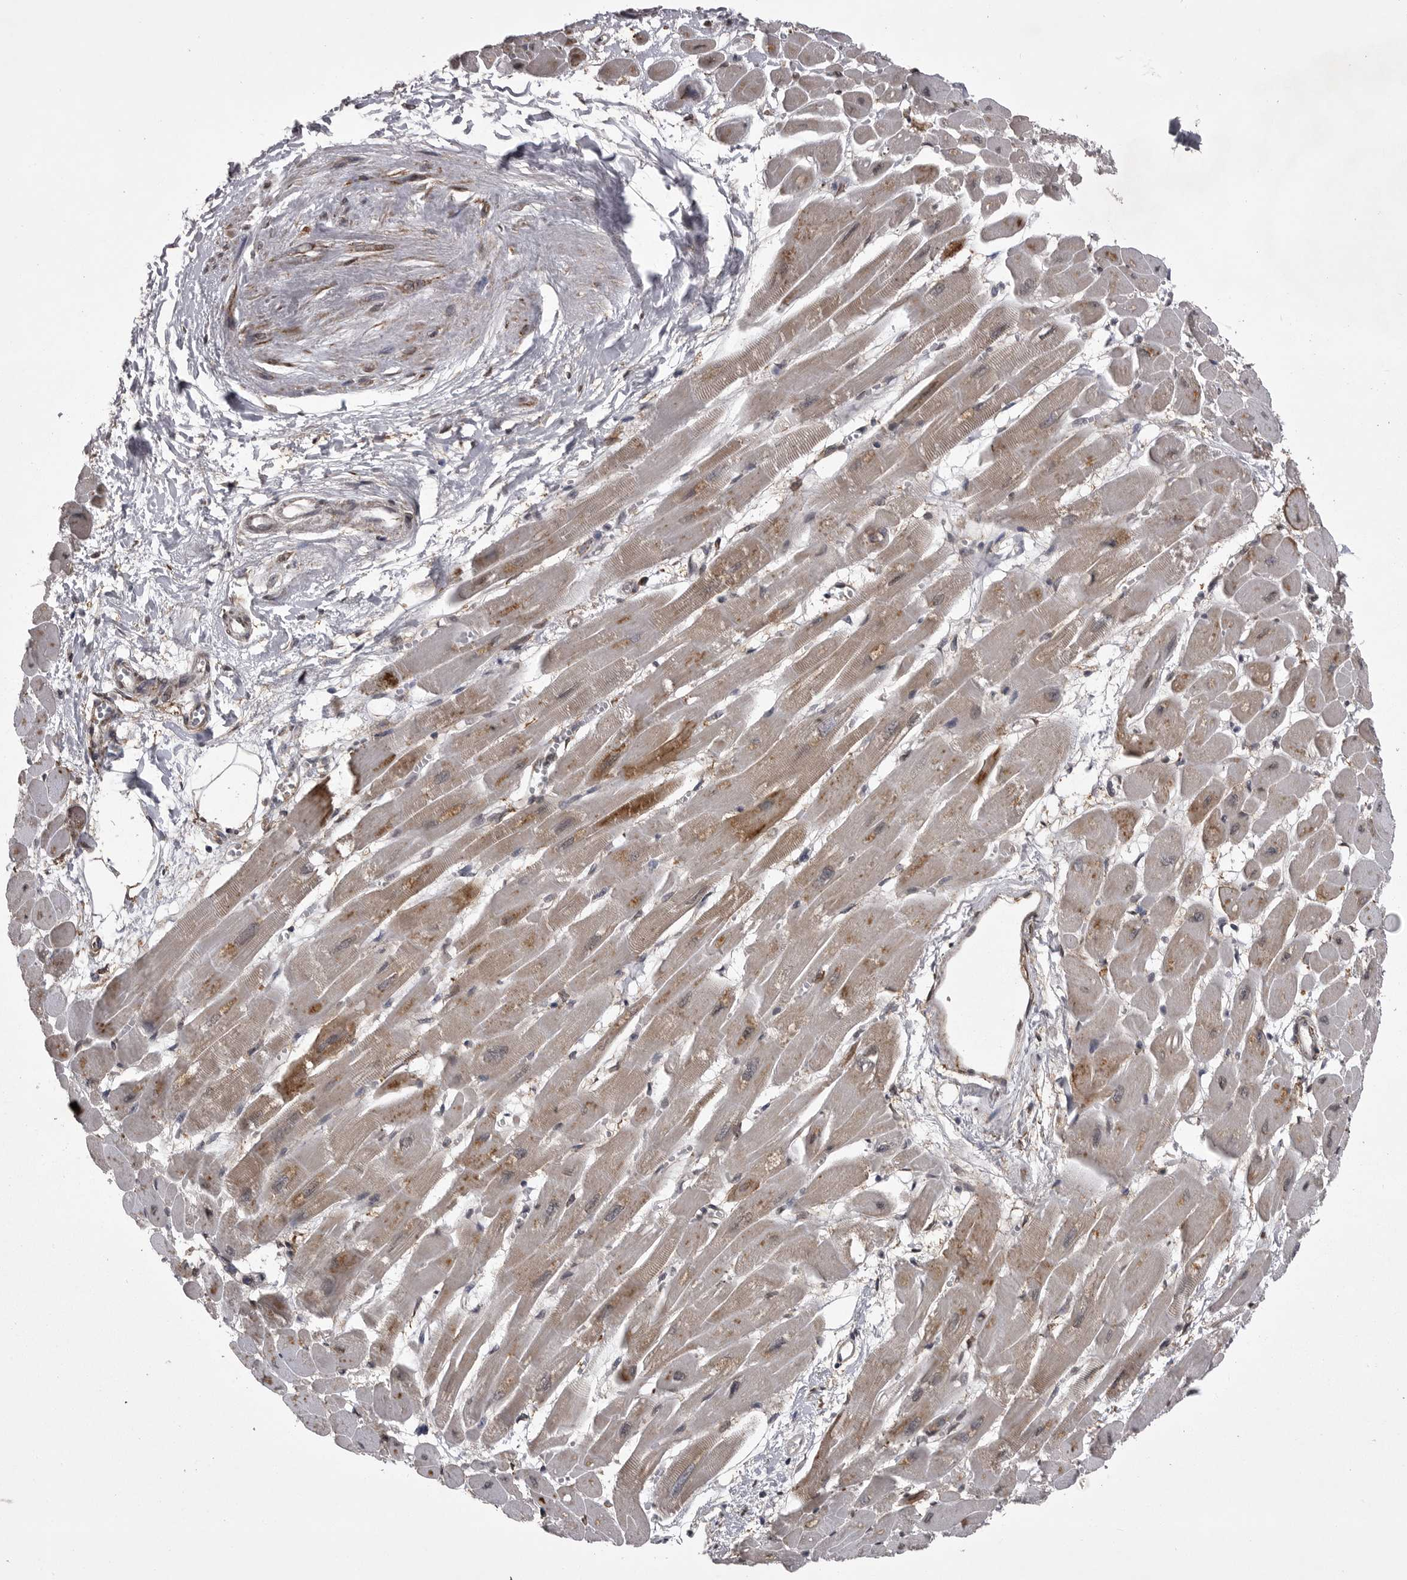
{"staining": {"intensity": "weak", "quantity": ">75%", "location": "cytoplasmic/membranous,nuclear"}, "tissue": "heart muscle", "cell_type": "Cardiomyocytes", "image_type": "normal", "snomed": [{"axis": "morphology", "description": "Normal tissue, NOS"}, {"axis": "topography", "description": "Heart"}], "caption": "This image shows immunohistochemistry staining of normal human heart muscle, with low weak cytoplasmic/membranous,nuclear staining in about >75% of cardiomyocytes.", "gene": "ABL1", "patient": {"sex": "female", "age": 54}}